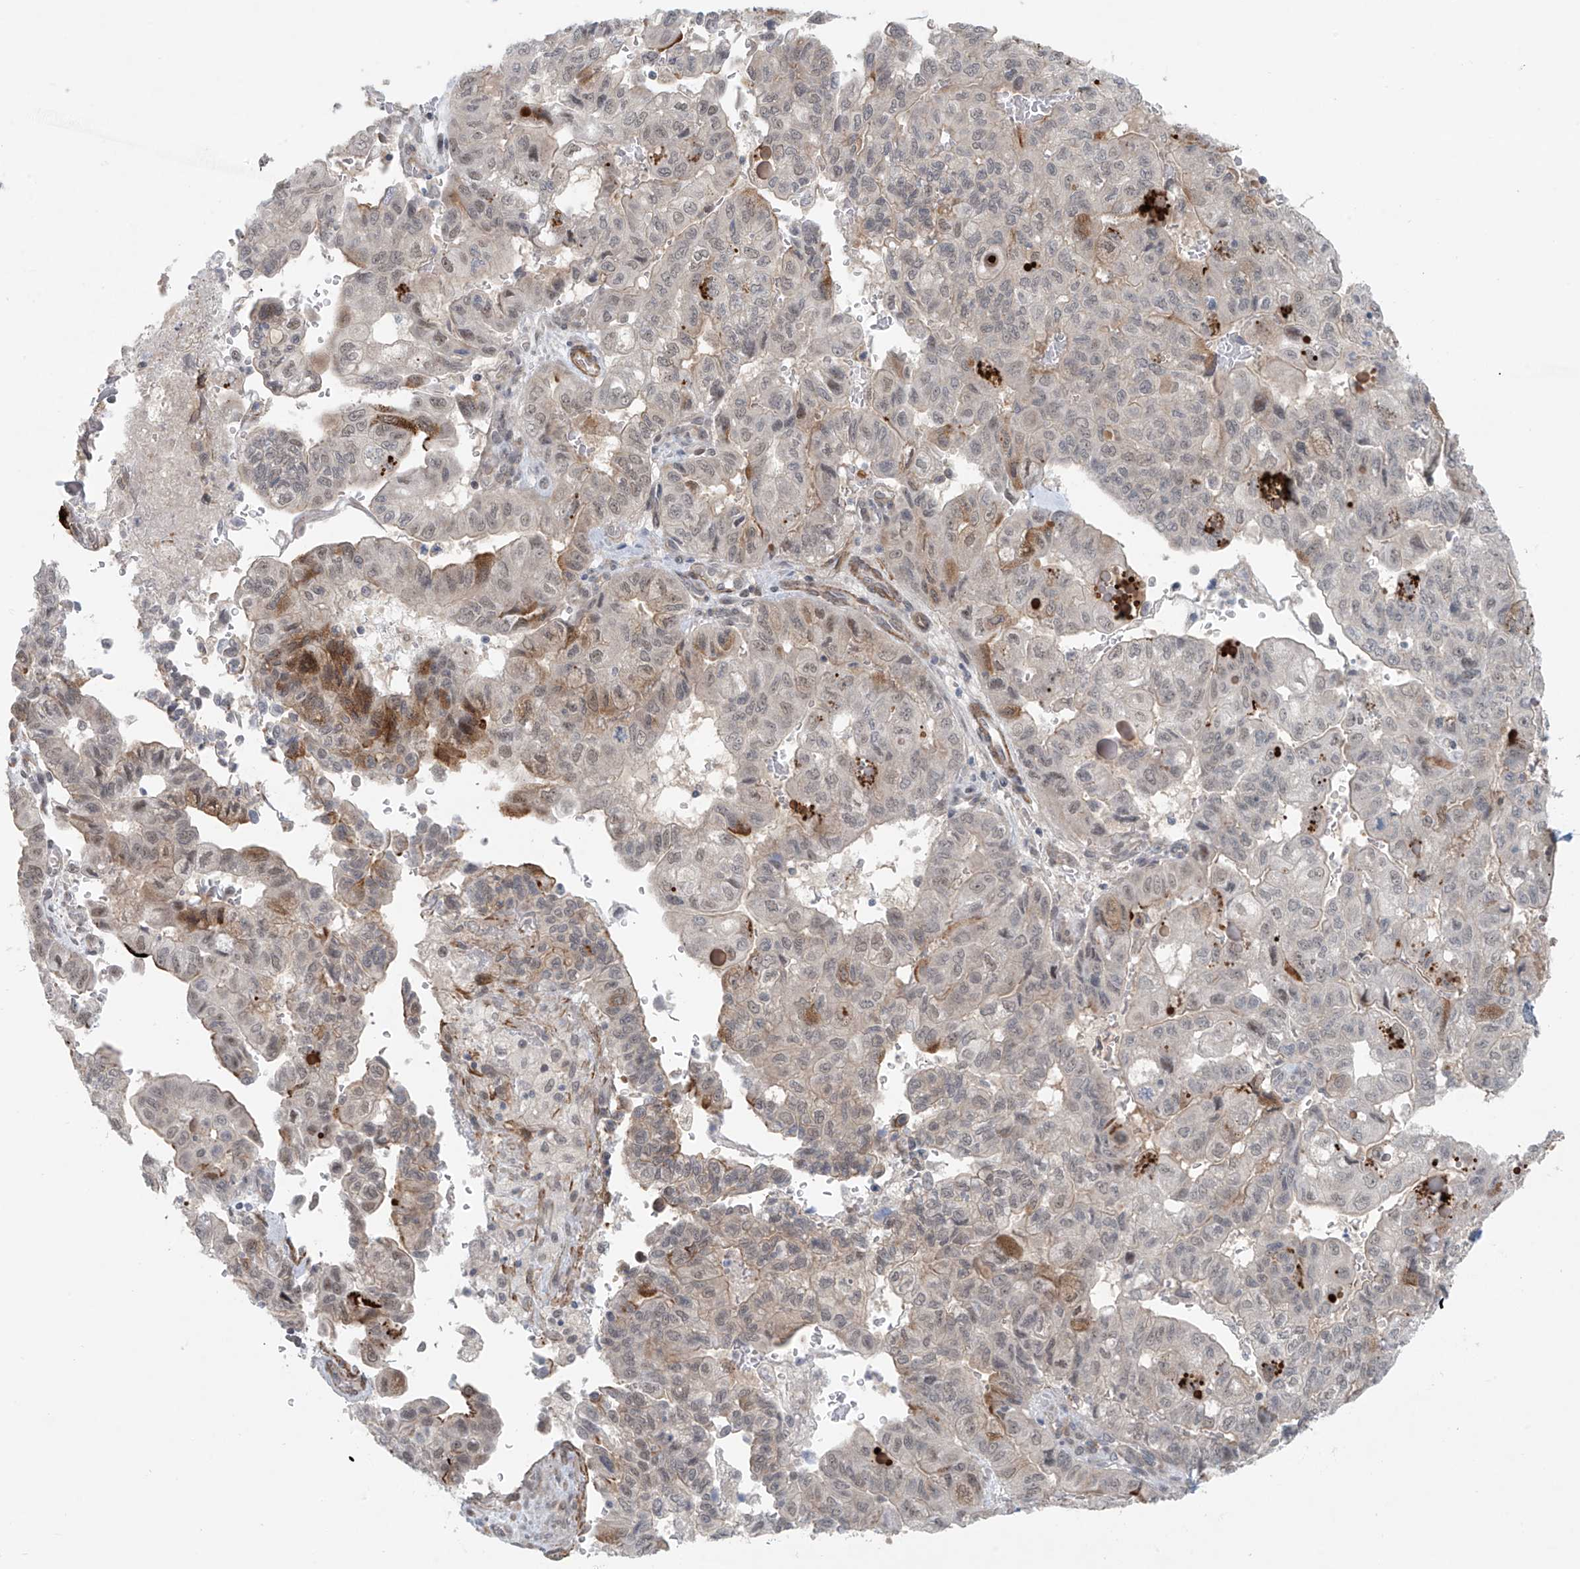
{"staining": {"intensity": "weak", "quantity": "<25%", "location": "cytoplasmic/membranous"}, "tissue": "pancreatic cancer", "cell_type": "Tumor cells", "image_type": "cancer", "snomed": [{"axis": "morphology", "description": "Adenocarcinoma, NOS"}, {"axis": "topography", "description": "Pancreas"}], "caption": "Tumor cells show no significant expression in pancreatic adenocarcinoma.", "gene": "RASGEF1A", "patient": {"sex": "male", "age": 51}}